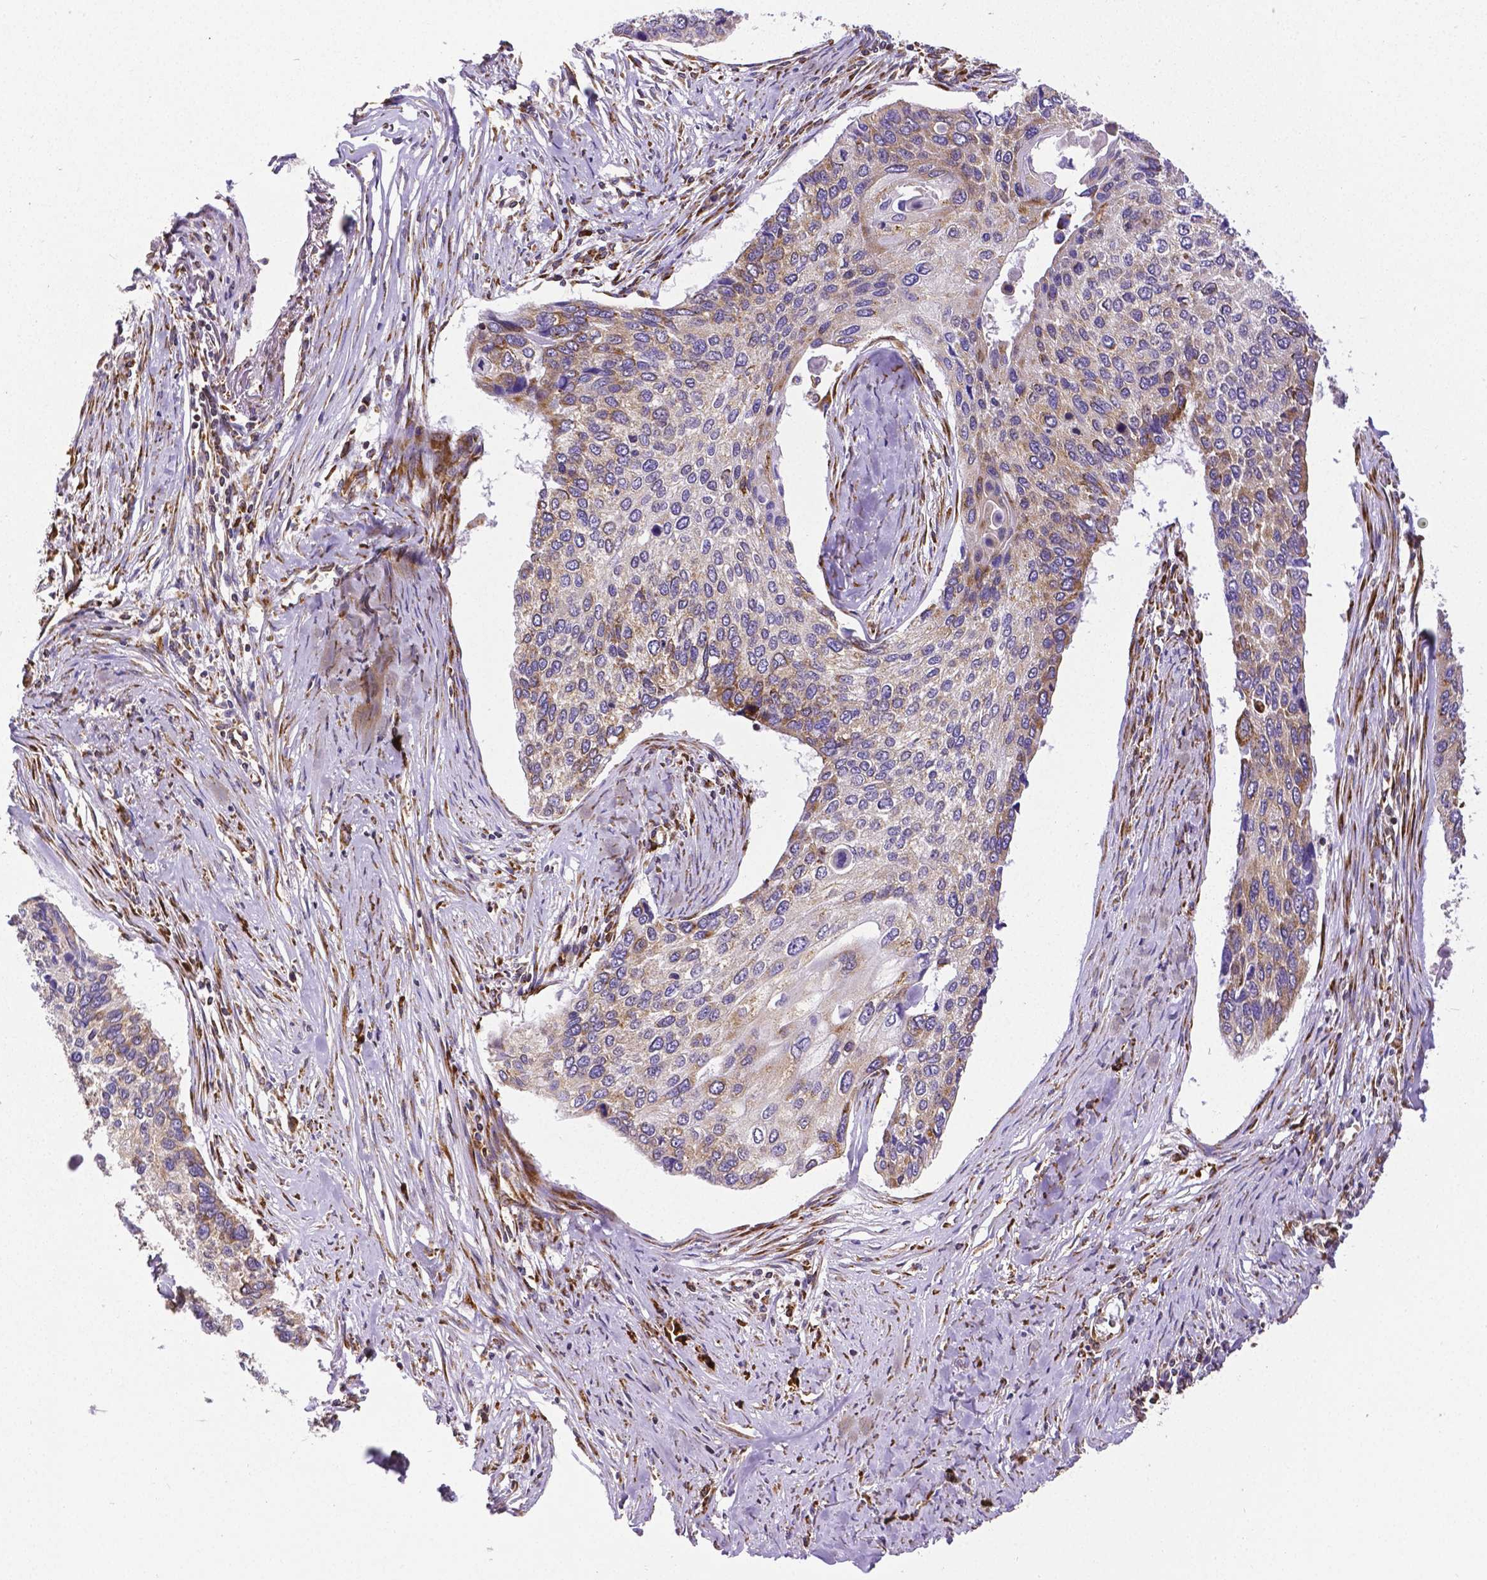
{"staining": {"intensity": "weak", "quantity": ">75%", "location": "cytoplasmic/membranous"}, "tissue": "lung cancer", "cell_type": "Tumor cells", "image_type": "cancer", "snomed": [{"axis": "morphology", "description": "Squamous cell carcinoma, NOS"}, {"axis": "morphology", "description": "Squamous cell carcinoma, metastatic, NOS"}, {"axis": "topography", "description": "Lung"}], "caption": "Human metastatic squamous cell carcinoma (lung) stained with a brown dye exhibits weak cytoplasmic/membranous positive staining in approximately >75% of tumor cells.", "gene": "MTDH", "patient": {"sex": "male", "age": 63}}